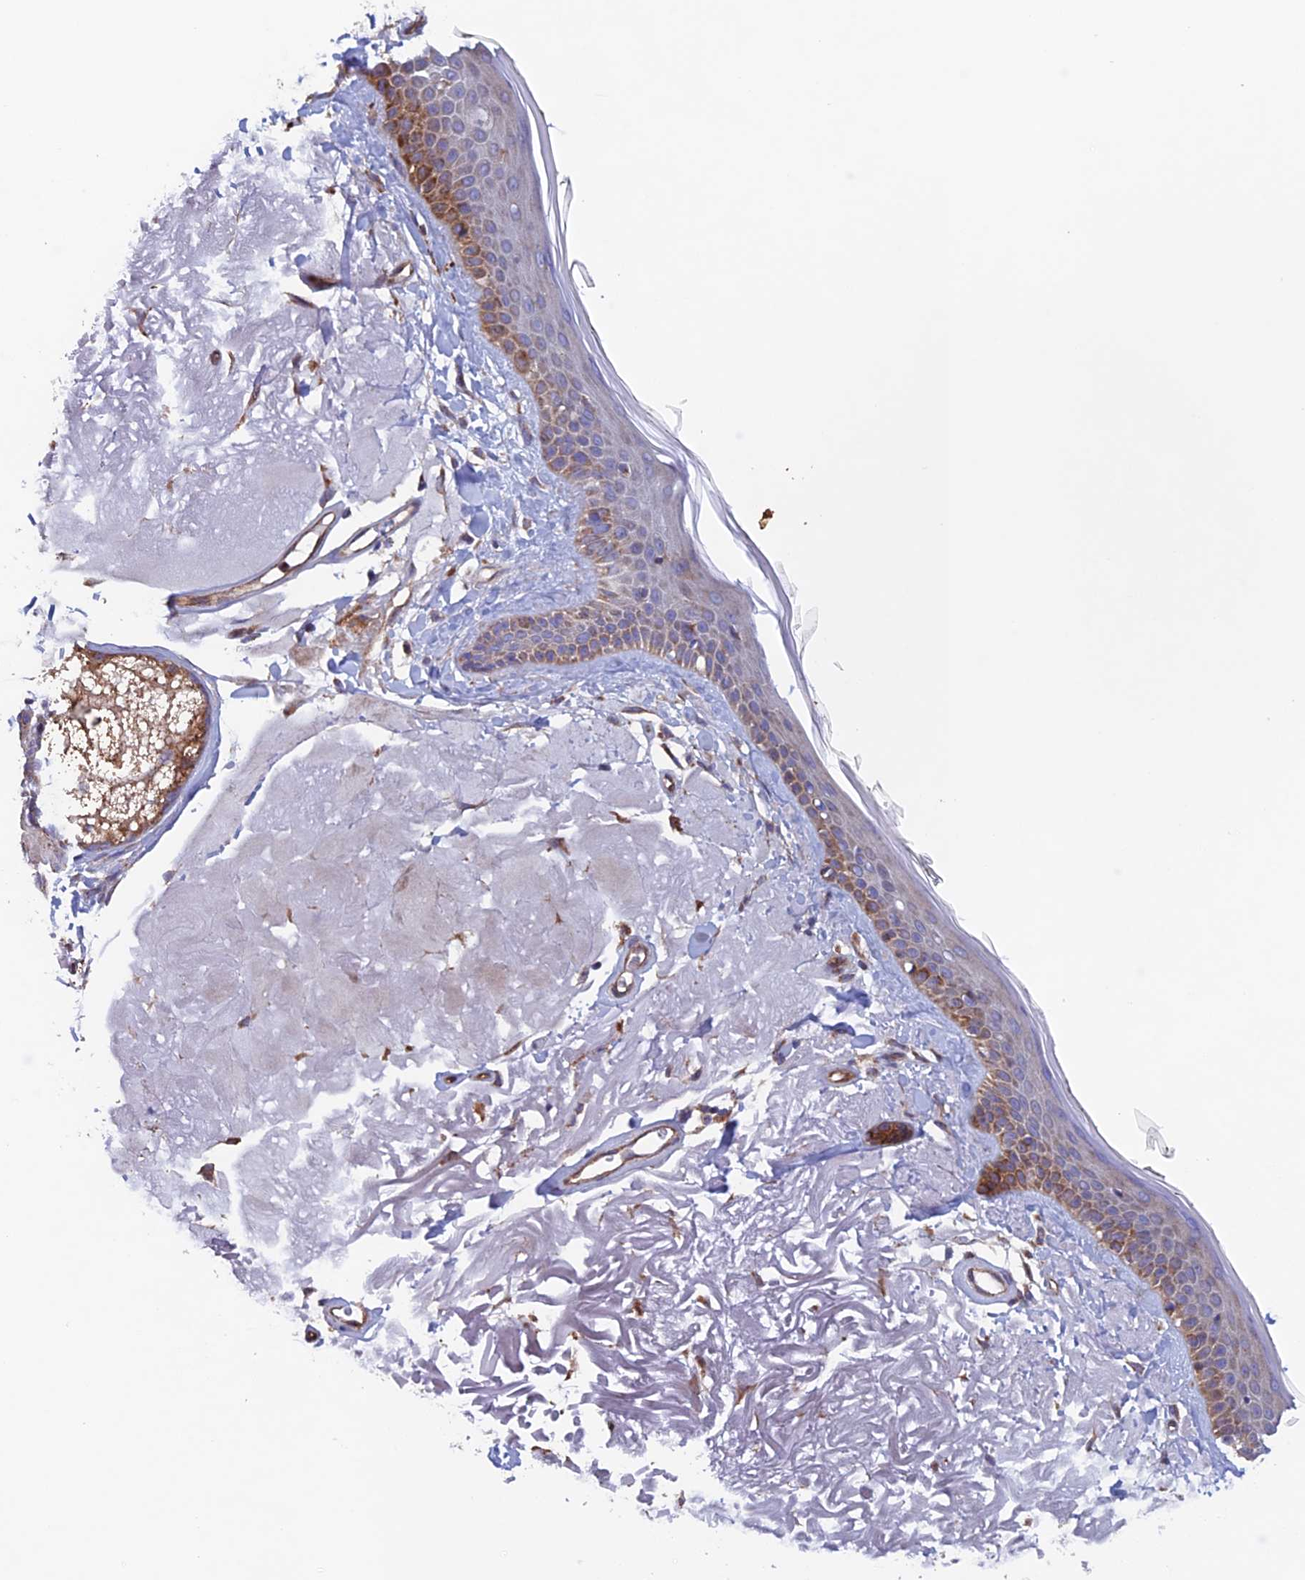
{"staining": {"intensity": "negative", "quantity": "none", "location": "none"}, "tissue": "skin", "cell_type": "Fibroblasts", "image_type": "normal", "snomed": [{"axis": "morphology", "description": "Normal tissue, NOS"}, {"axis": "topography", "description": "Skin"}, {"axis": "topography", "description": "Skeletal muscle"}], "caption": "Protein analysis of benign skin demonstrates no significant expression in fibroblasts. (DAB (3,3'-diaminobenzidine) immunohistochemistry, high magnification).", "gene": "MRPL1", "patient": {"sex": "male", "age": 83}}